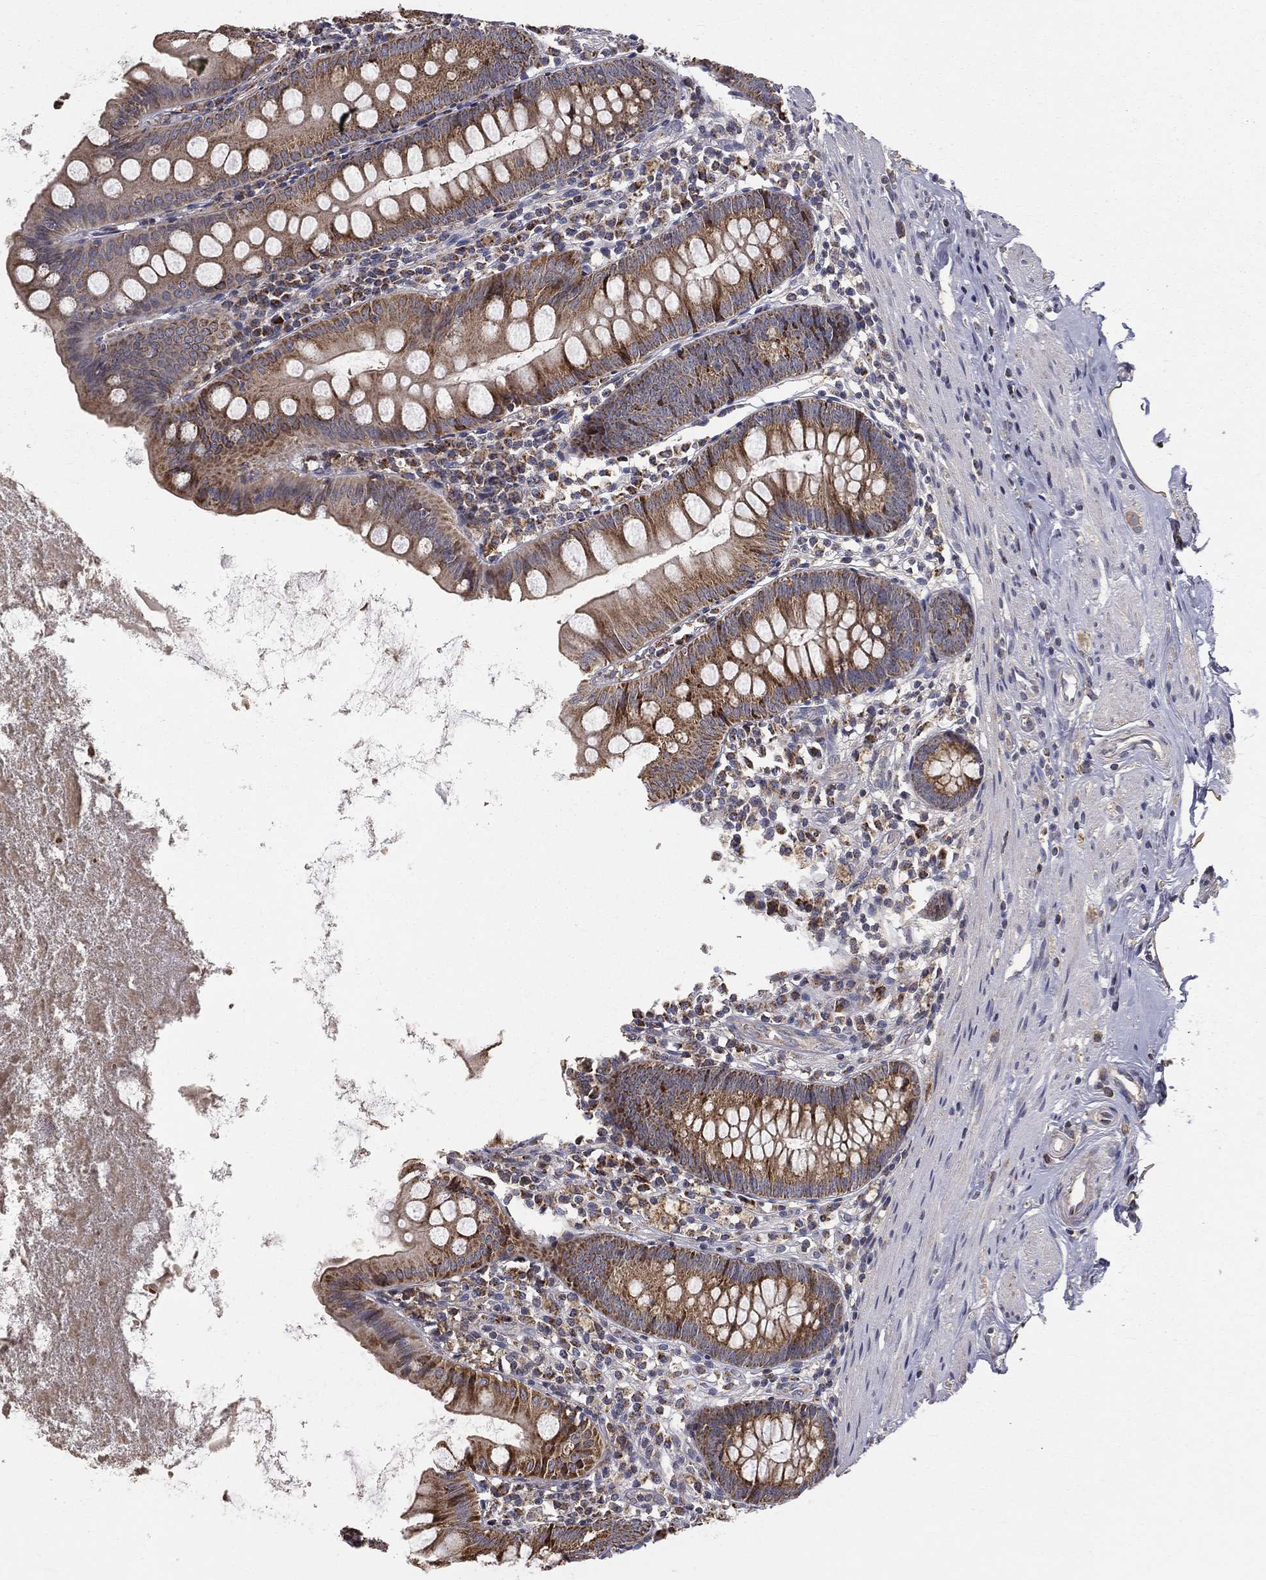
{"staining": {"intensity": "moderate", "quantity": ">75%", "location": "cytoplasmic/membranous"}, "tissue": "appendix", "cell_type": "Glandular cells", "image_type": "normal", "snomed": [{"axis": "morphology", "description": "Normal tissue, NOS"}, {"axis": "topography", "description": "Appendix"}], "caption": "High-power microscopy captured an immunohistochemistry photomicrograph of benign appendix, revealing moderate cytoplasmic/membranous expression in approximately >75% of glandular cells.", "gene": "GPD1", "patient": {"sex": "female", "age": 82}}